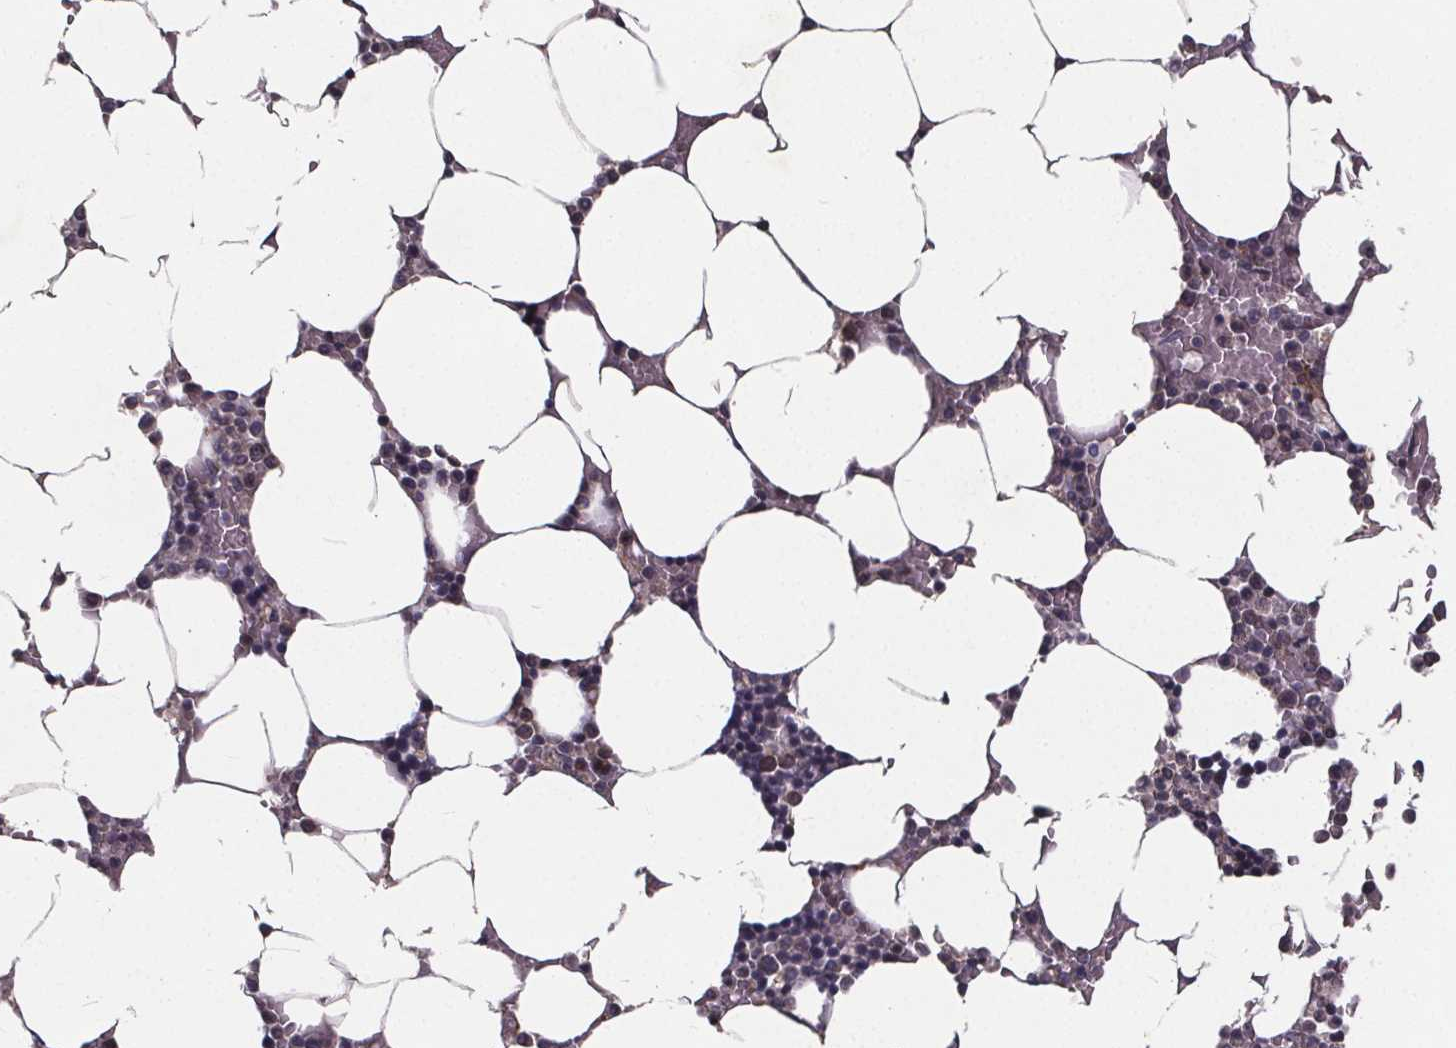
{"staining": {"intensity": "negative", "quantity": "none", "location": "none"}, "tissue": "bone marrow", "cell_type": "Hematopoietic cells", "image_type": "normal", "snomed": [{"axis": "morphology", "description": "Normal tissue, NOS"}, {"axis": "topography", "description": "Bone marrow"}], "caption": "DAB (3,3'-diaminobenzidine) immunohistochemical staining of unremarkable human bone marrow demonstrates no significant staining in hematopoietic cells. Nuclei are stained in blue.", "gene": "YME1L1", "patient": {"sex": "female", "age": 52}}